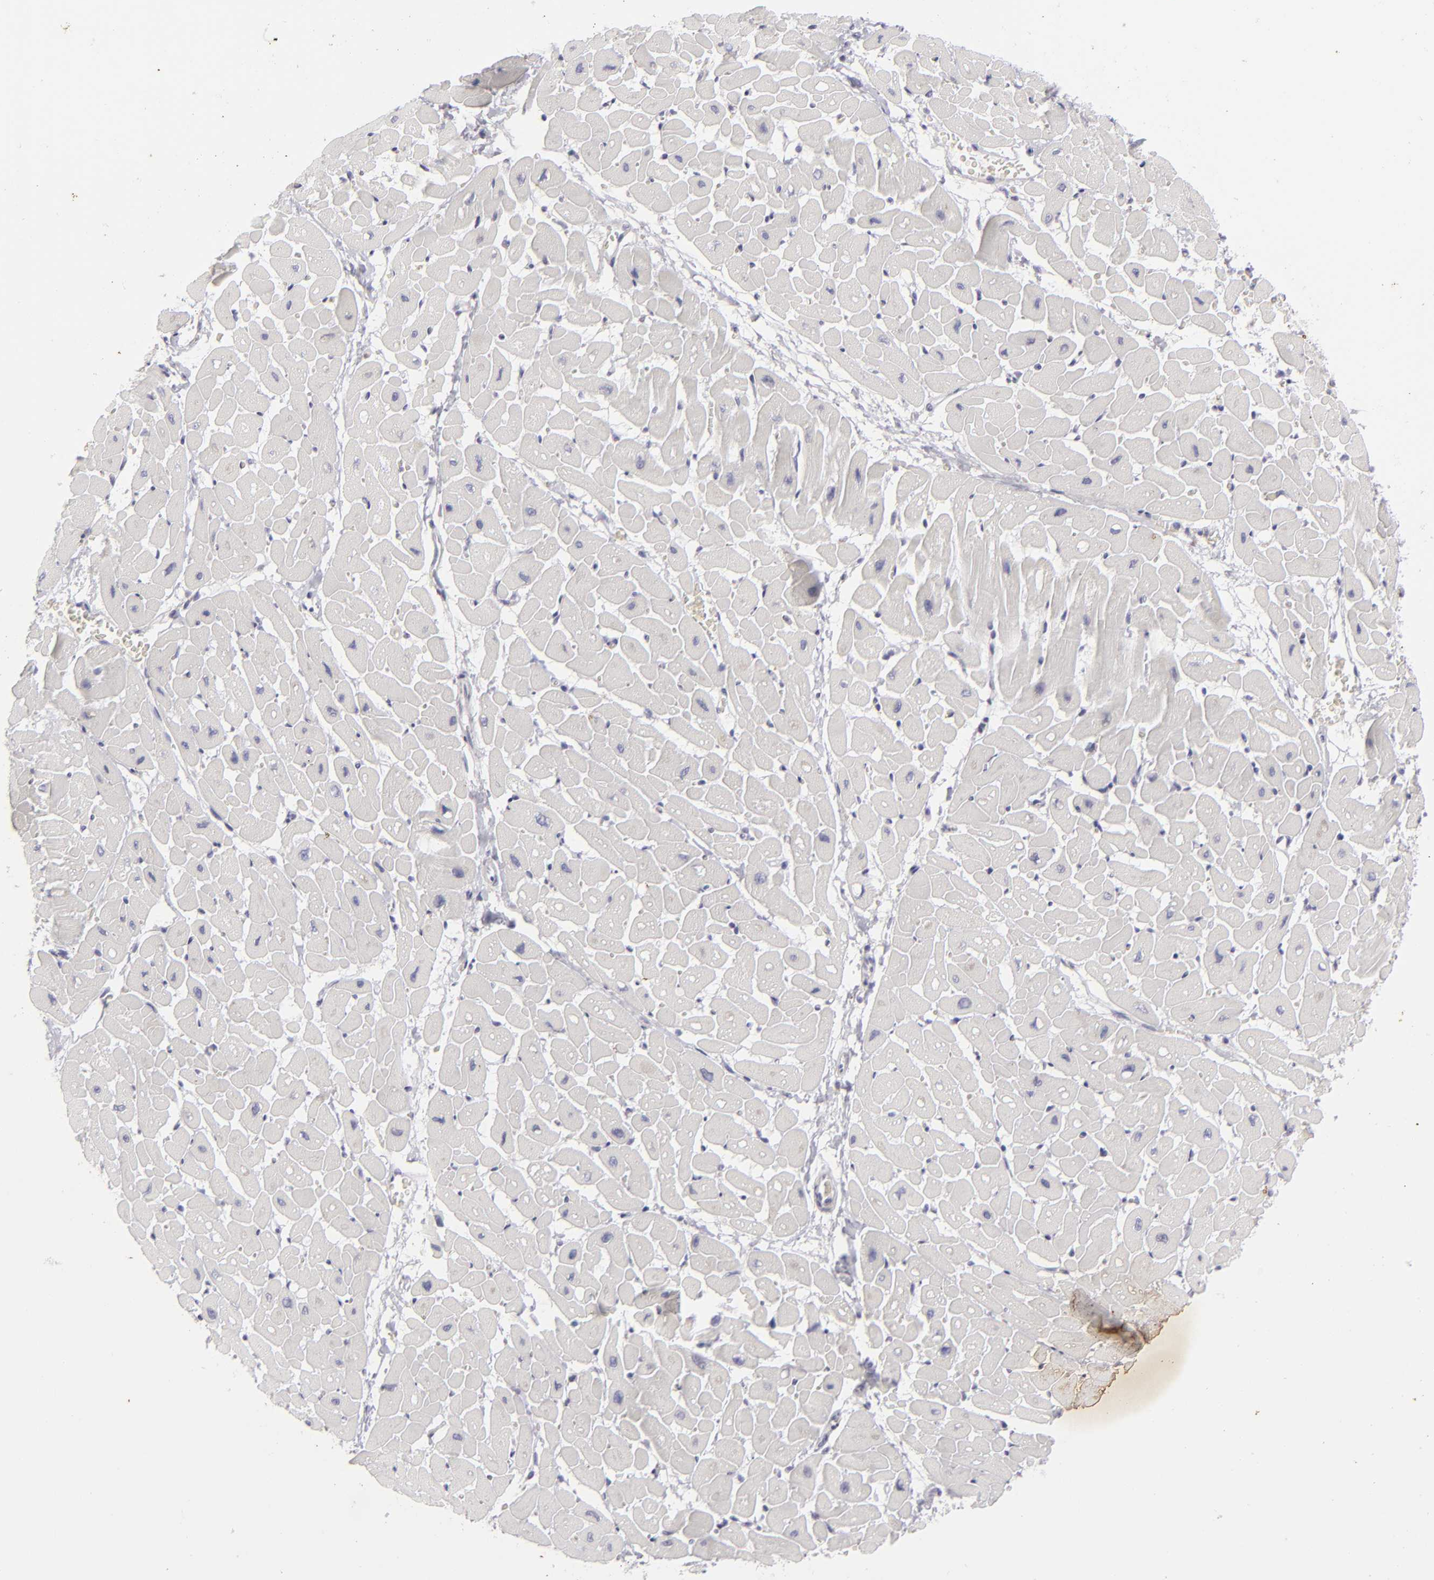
{"staining": {"intensity": "negative", "quantity": "none", "location": "none"}, "tissue": "heart muscle", "cell_type": "Cardiomyocytes", "image_type": "normal", "snomed": [{"axis": "morphology", "description": "Normal tissue, NOS"}, {"axis": "topography", "description": "Heart"}], "caption": "This is an IHC histopathology image of unremarkable human heart muscle. There is no expression in cardiomyocytes.", "gene": "KRT1", "patient": {"sex": "male", "age": 45}}